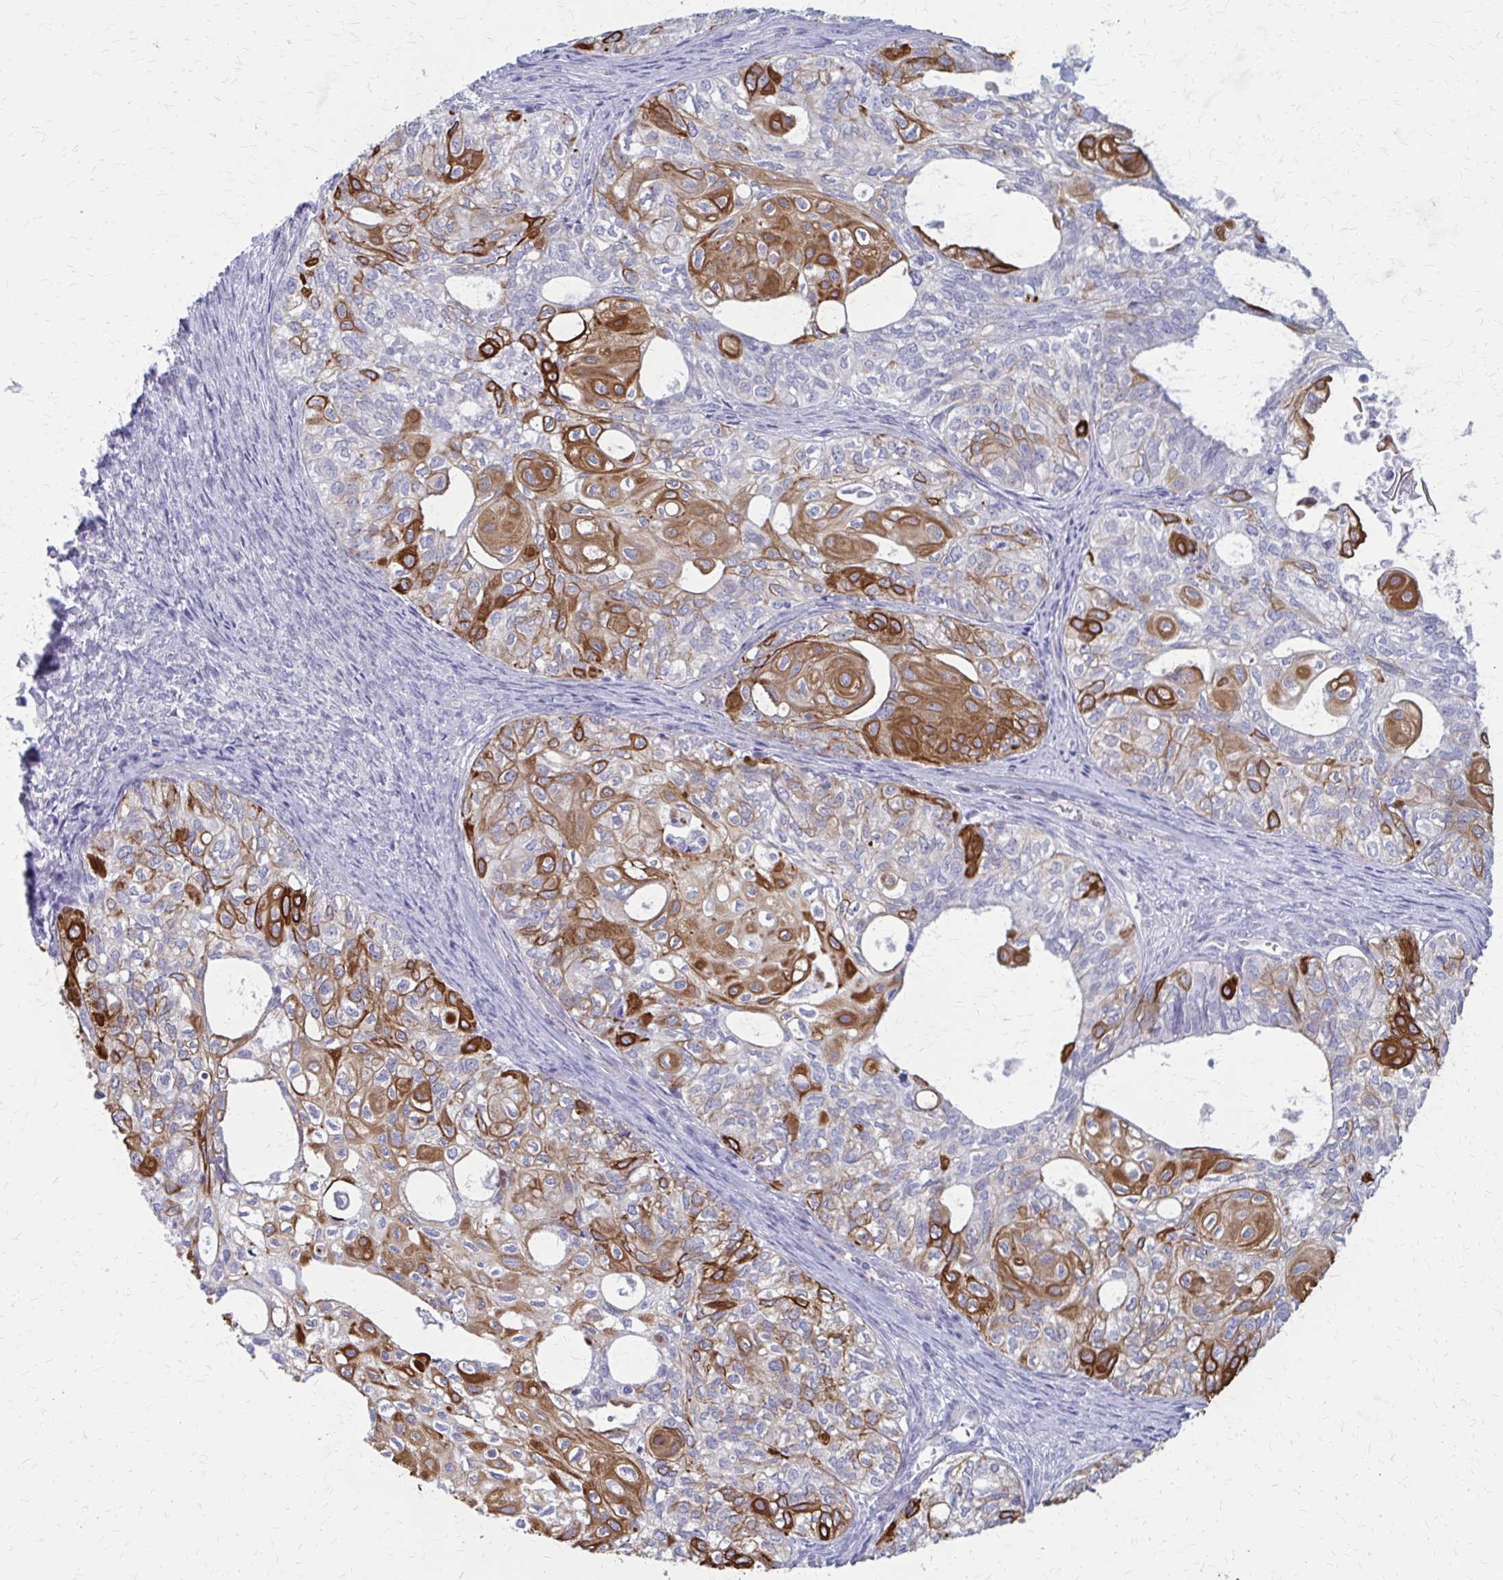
{"staining": {"intensity": "strong", "quantity": "25%-75%", "location": "cytoplasmic/membranous"}, "tissue": "ovarian cancer", "cell_type": "Tumor cells", "image_type": "cancer", "snomed": [{"axis": "morphology", "description": "Carcinoma, endometroid"}, {"axis": "topography", "description": "Ovary"}], "caption": "An IHC photomicrograph of tumor tissue is shown. Protein staining in brown highlights strong cytoplasmic/membranous positivity in ovarian cancer (endometroid carcinoma) within tumor cells.", "gene": "GLYATL2", "patient": {"sex": "female", "age": 64}}